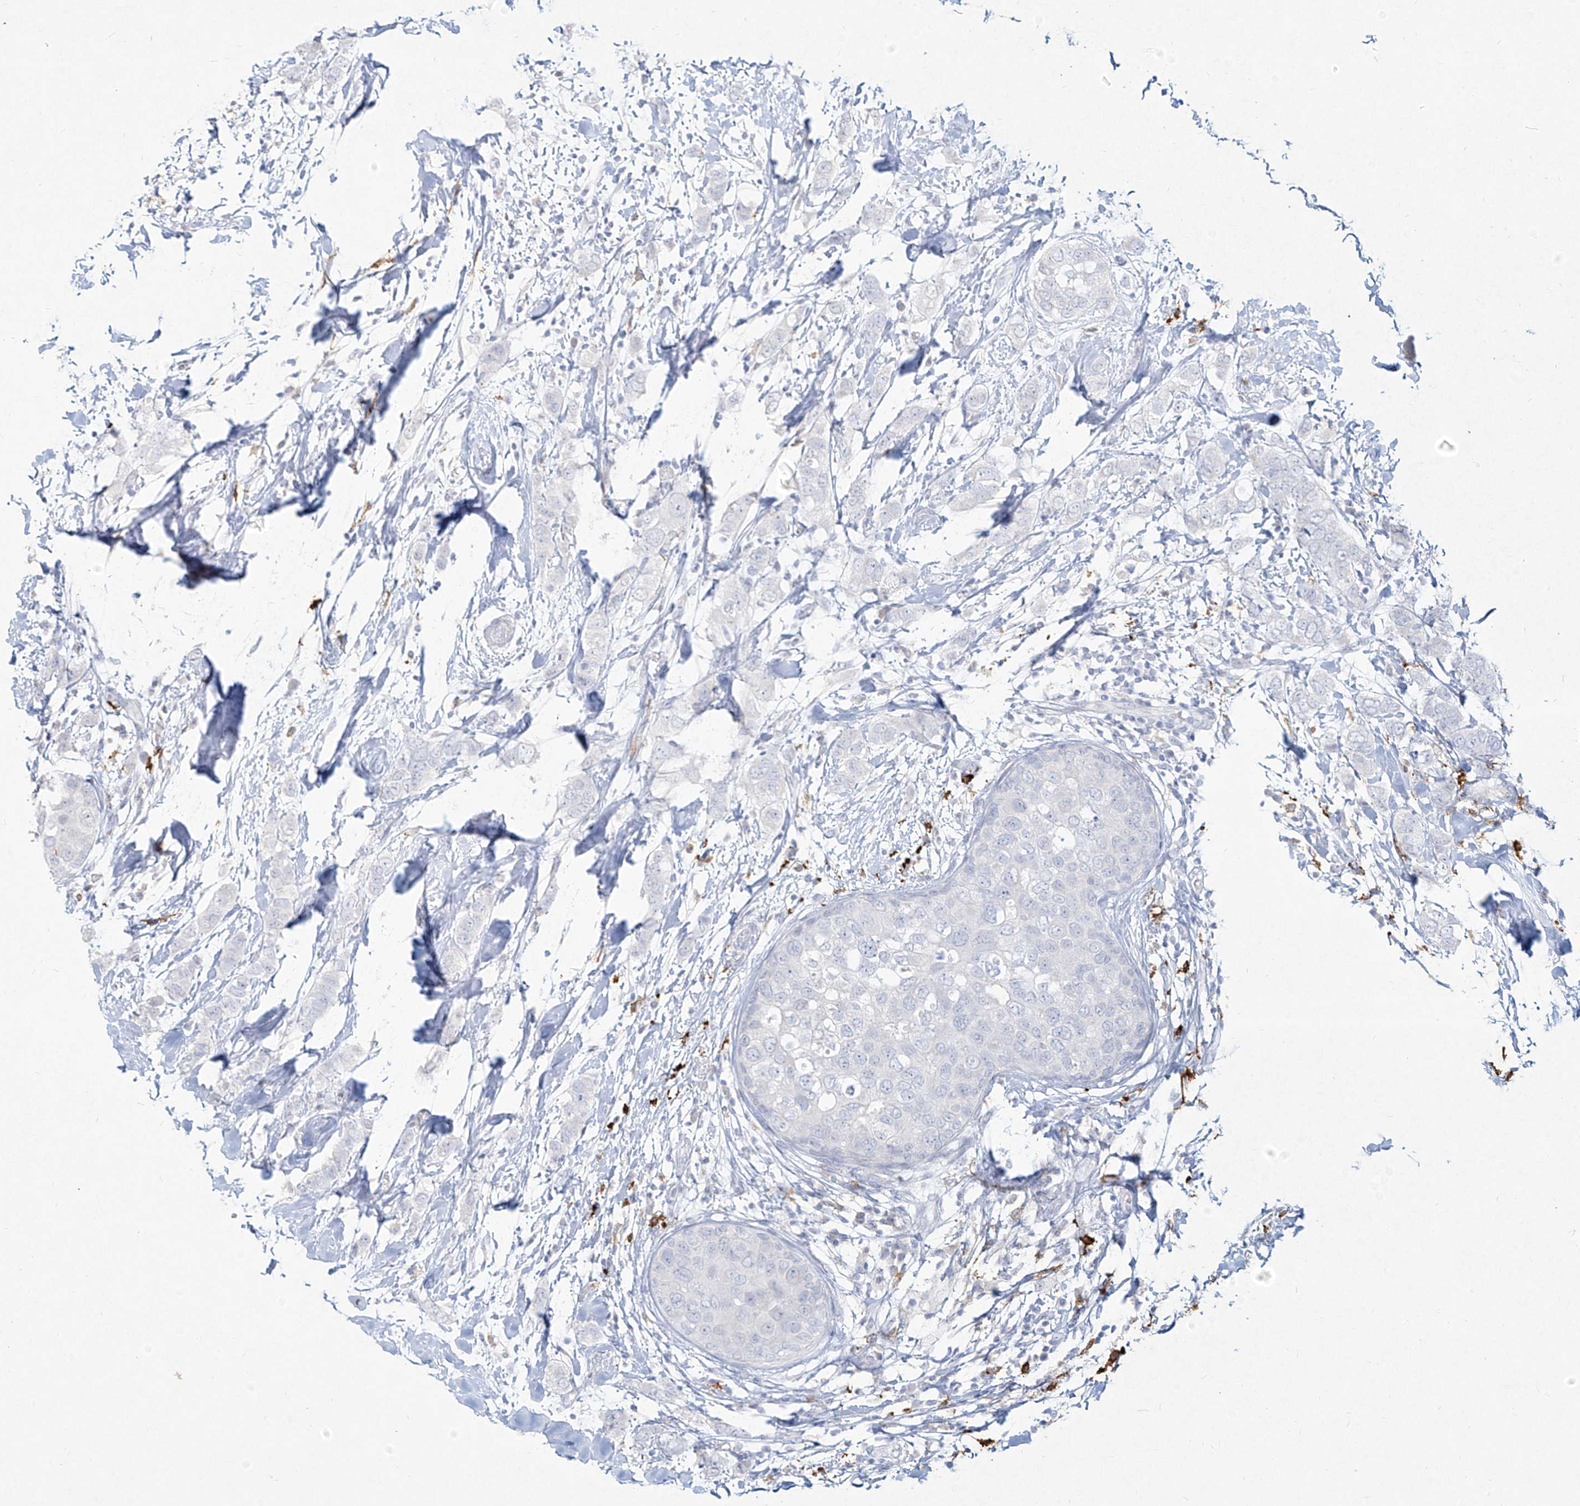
{"staining": {"intensity": "negative", "quantity": "none", "location": "none"}, "tissue": "breast cancer", "cell_type": "Tumor cells", "image_type": "cancer", "snomed": [{"axis": "morphology", "description": "Duct carcinoma"}, {"axis": "topography", "description": "Breast"}], "caption": "A photomicrograph of human breast cancer (infiltrating ductal carcinoma) is negative for staining in tumor cells.", "gene": "CD209", "patient": {"sex": "female", "age": 50}}